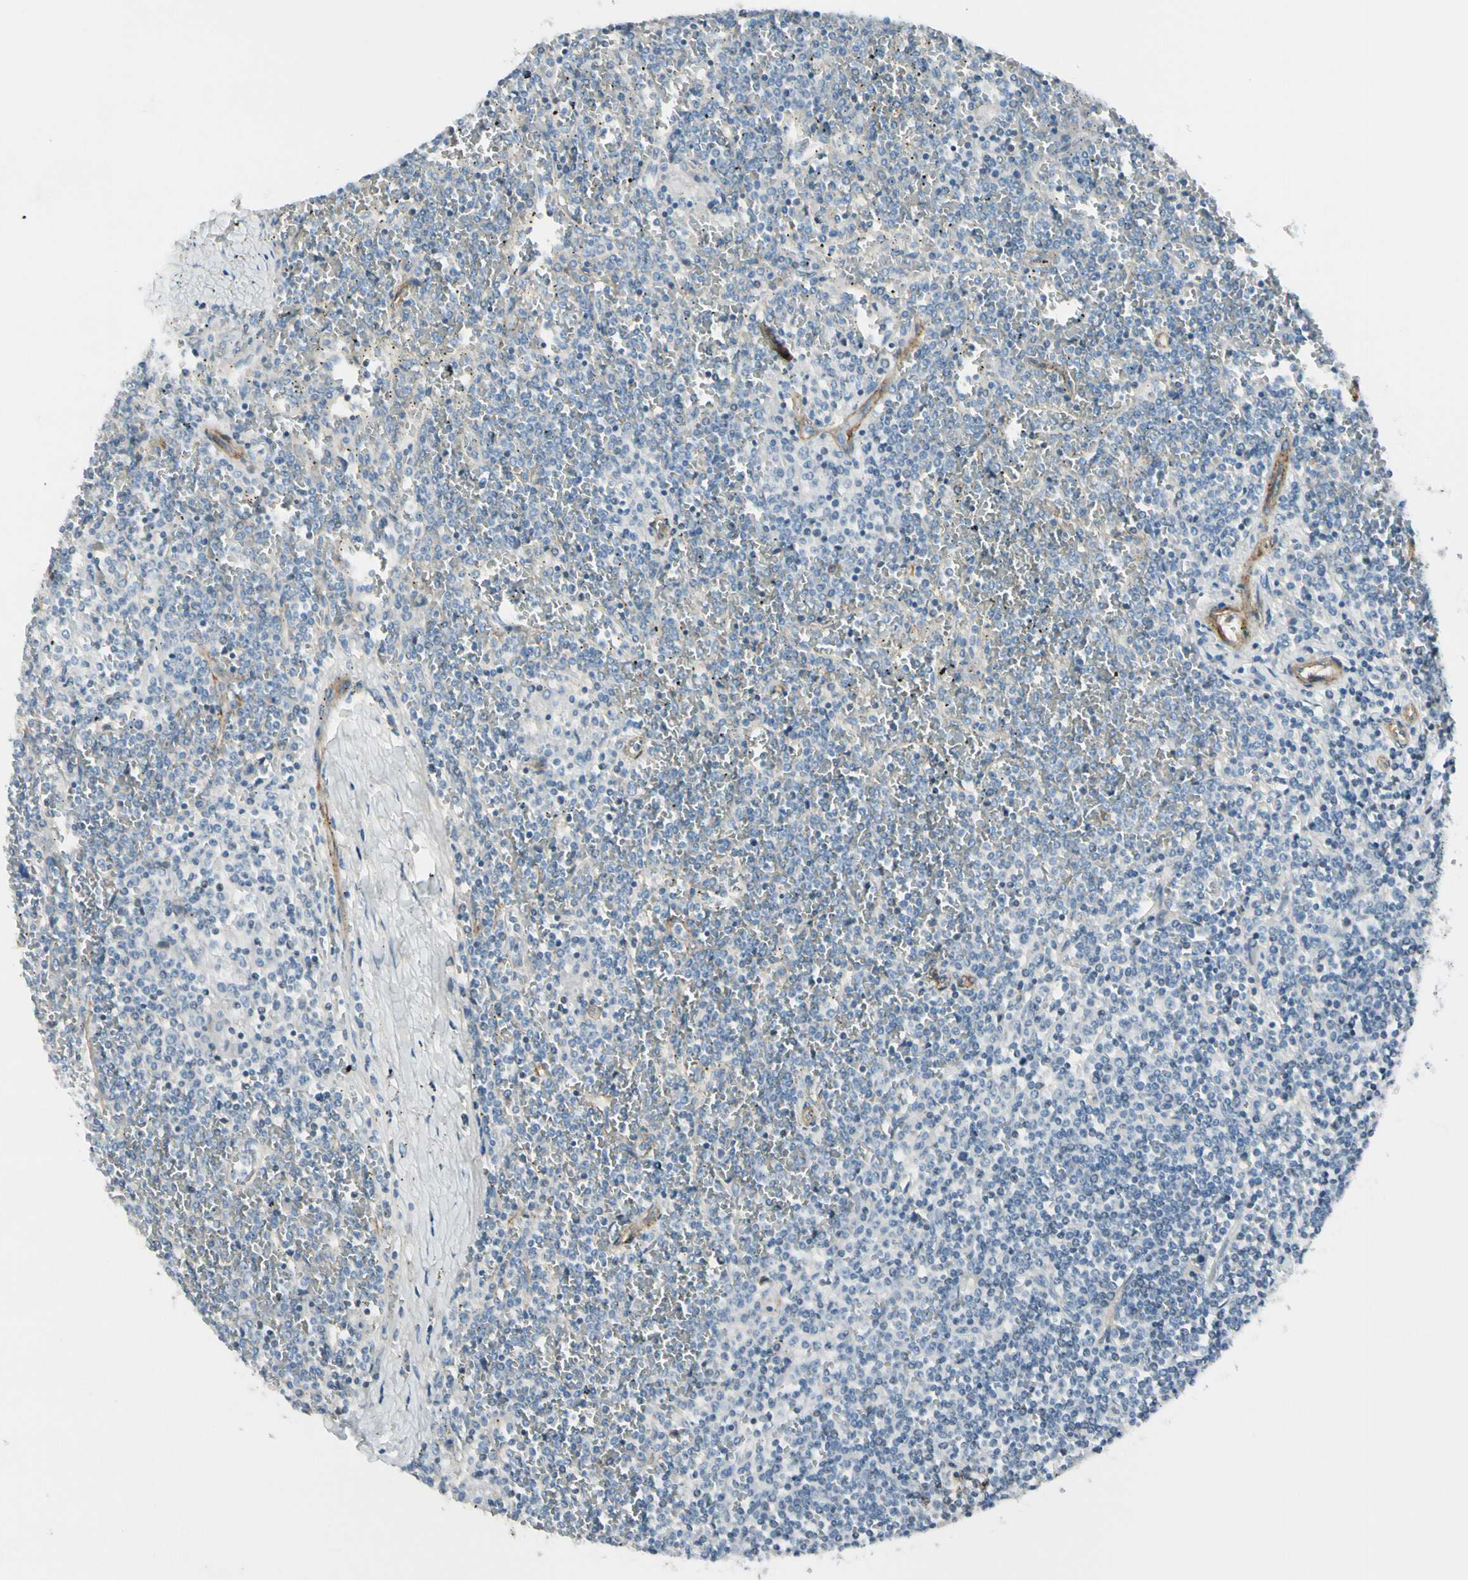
{"staining": {"intensity": "negative", "quantity": "none", "location": "none"}, "tissue": "lymphoma", "cell_type": "Tumor cells", "image_type": "cancer", "snomed": [{"axis": "morphology", "description": "Malignant lymphoma, non-Hodgkin's type, Low grade"}, {"axis": "topography", "description": "Spleen"}], "caption": "An image of malignant lymphoma, non-Hodgkin's type (low-grade) stained for a protein displays no brown staining in tumor cells.", "gene": "ITGA3", "patient": {"sex": "female", "age": 19}}